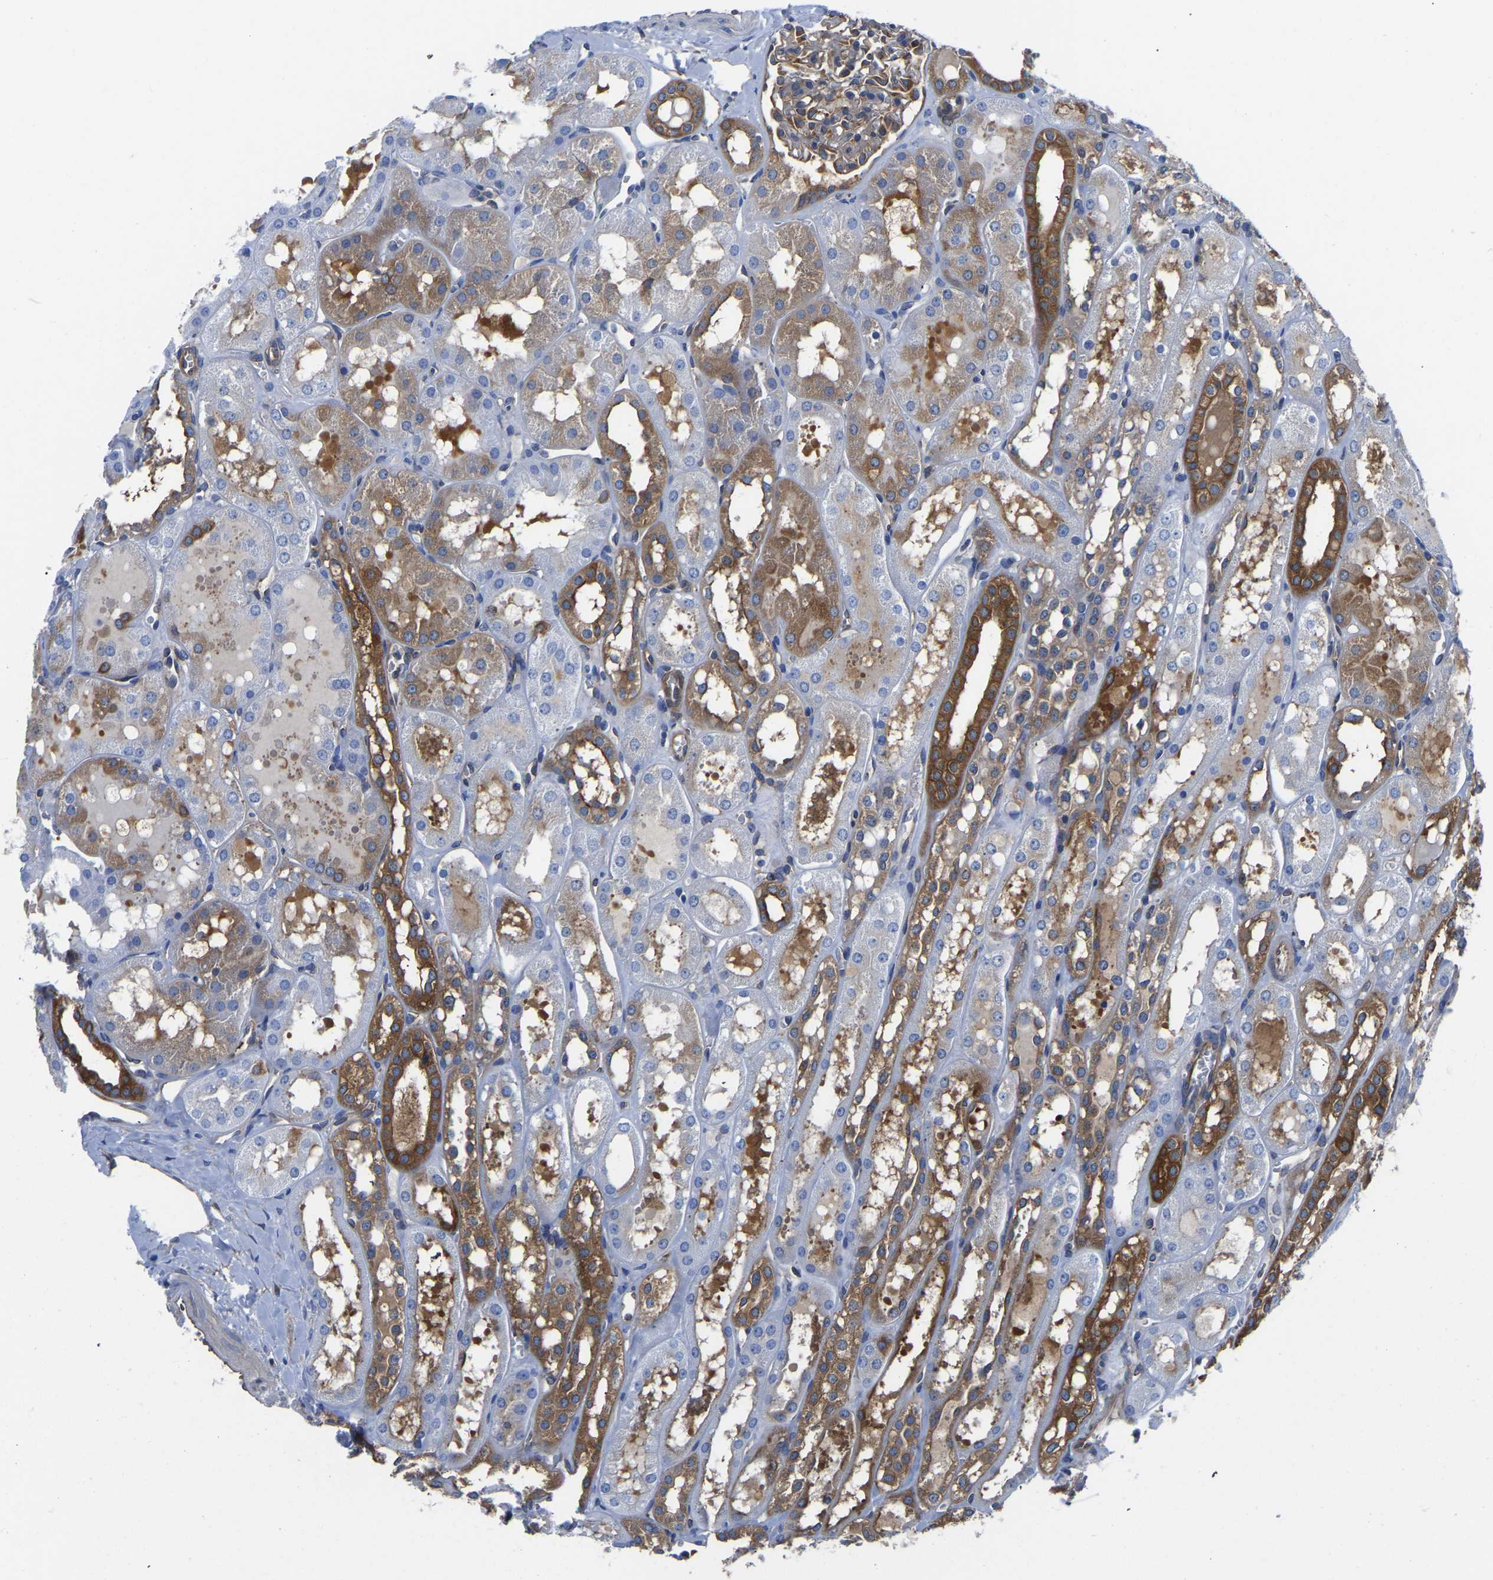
{"staining": {"intensity": "moderate", "quantity": "25%-75%", "location": "cytoplasmic/membranous"}, "tissue": "kidney", "cell_type": "Cells in glomeruli", "image_type": "normal", "snomed": [{"axis": "morphology", "description": "Normal tissue, NOS"}, {"axis": "topography", "description": "Kidney"}, {"axis": "topography", "description": "Urinary bladder"}], "caption": "Immunohistochemistry (IHC) (DAB) staining of normal human kidney demonstrates moderate cytoplasmic/membranous protein positivity in about 25%-75% of cells in glomeruli. Nuclei are stained in blue.", "gene": "TFG", "patient": {"sex": "male", "age": 16}}